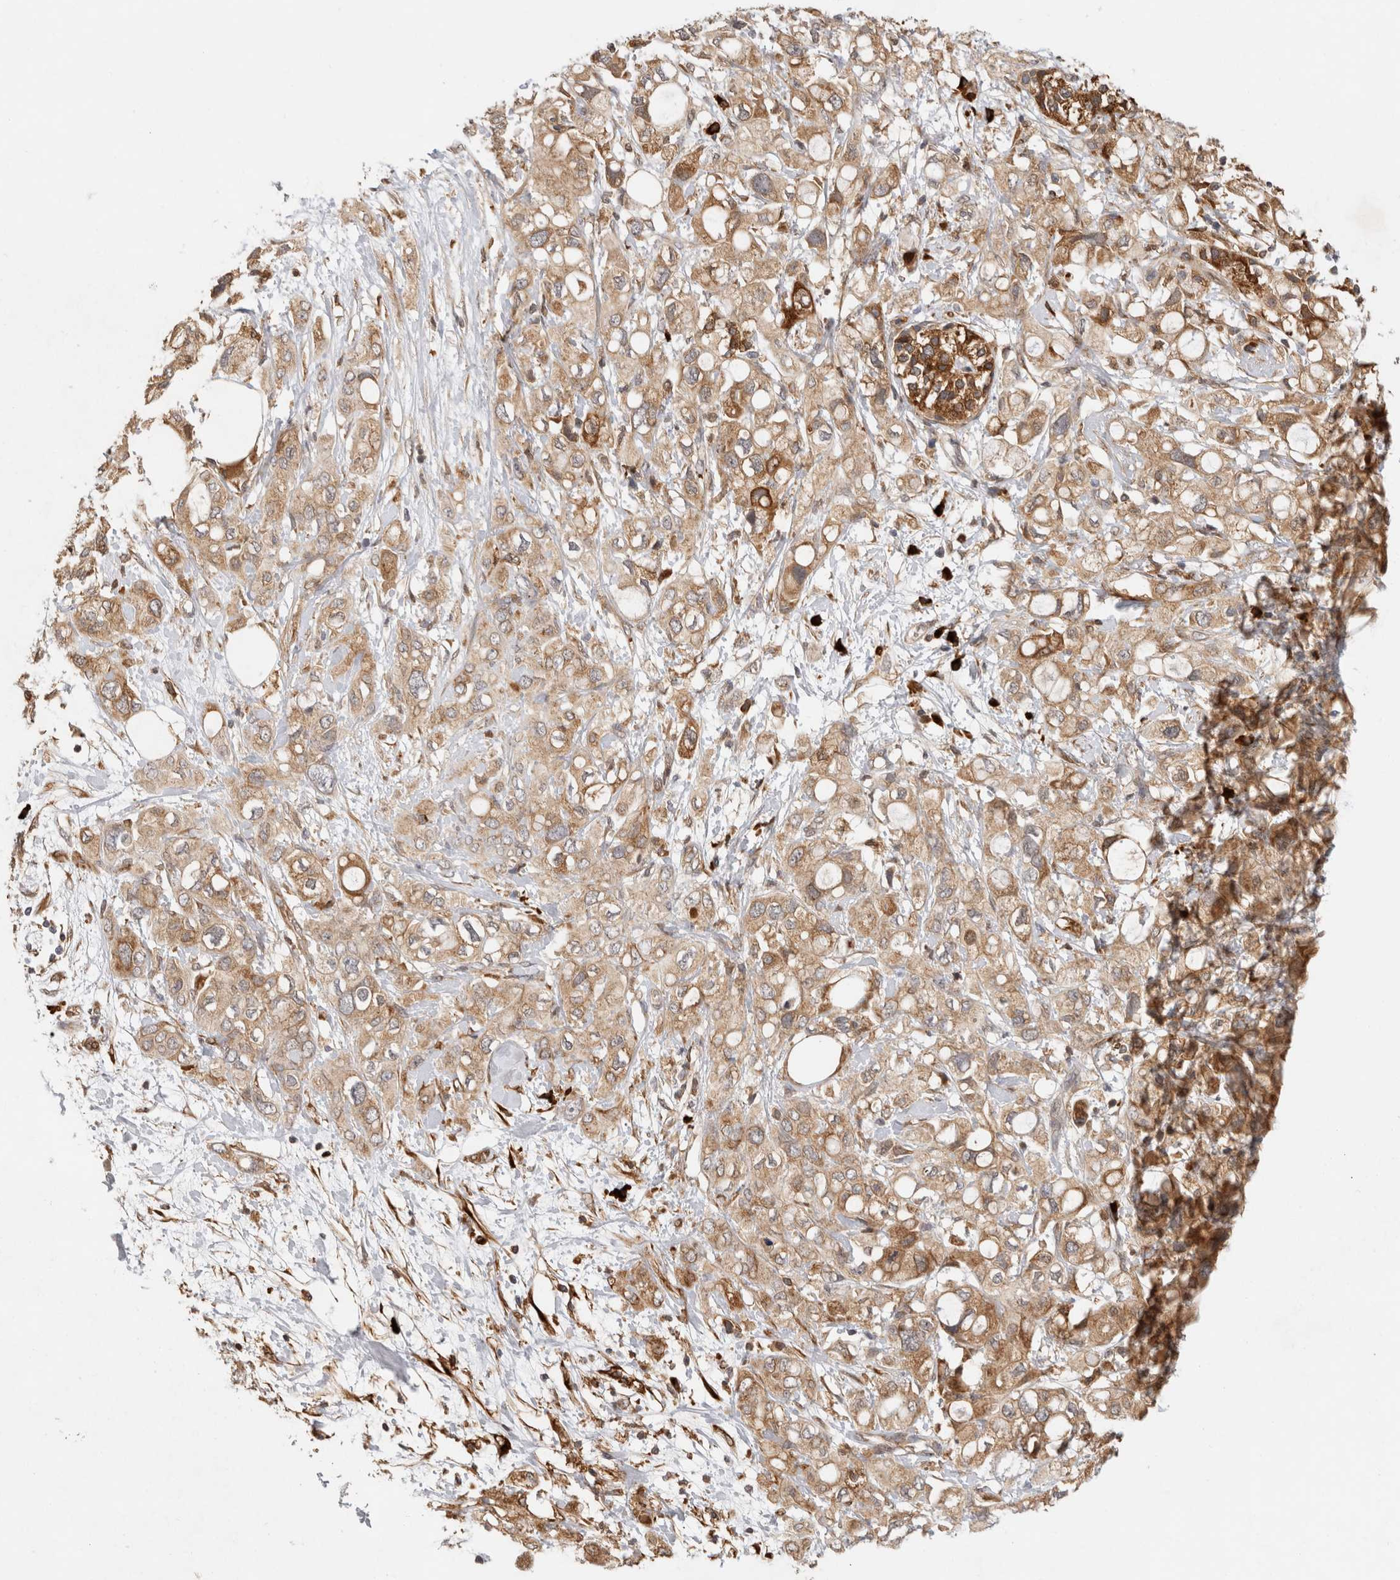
{"staining": {"intensity": "moderate", "quantity": ">75%", "location": "cytoplasmic/membranous"}, "tissue": "pancreatic cancer", "cell_type": "Tumor cells", "image_type": "cancer", "snomed": [{"axis": "morphology", "description": "Adenocarcinoma, NOS"}, {"axis": "topography", "description": "Pancreas"}], "caption": "This image demonstrates IHC staining of pancreatic cancer (adenocarcinoma), with medium moderate cytoplasmic/membranous expression in approximately >75% of tumor cells.", "gene": "APOL2", "patient": {"sex": "female", "age": 56}}